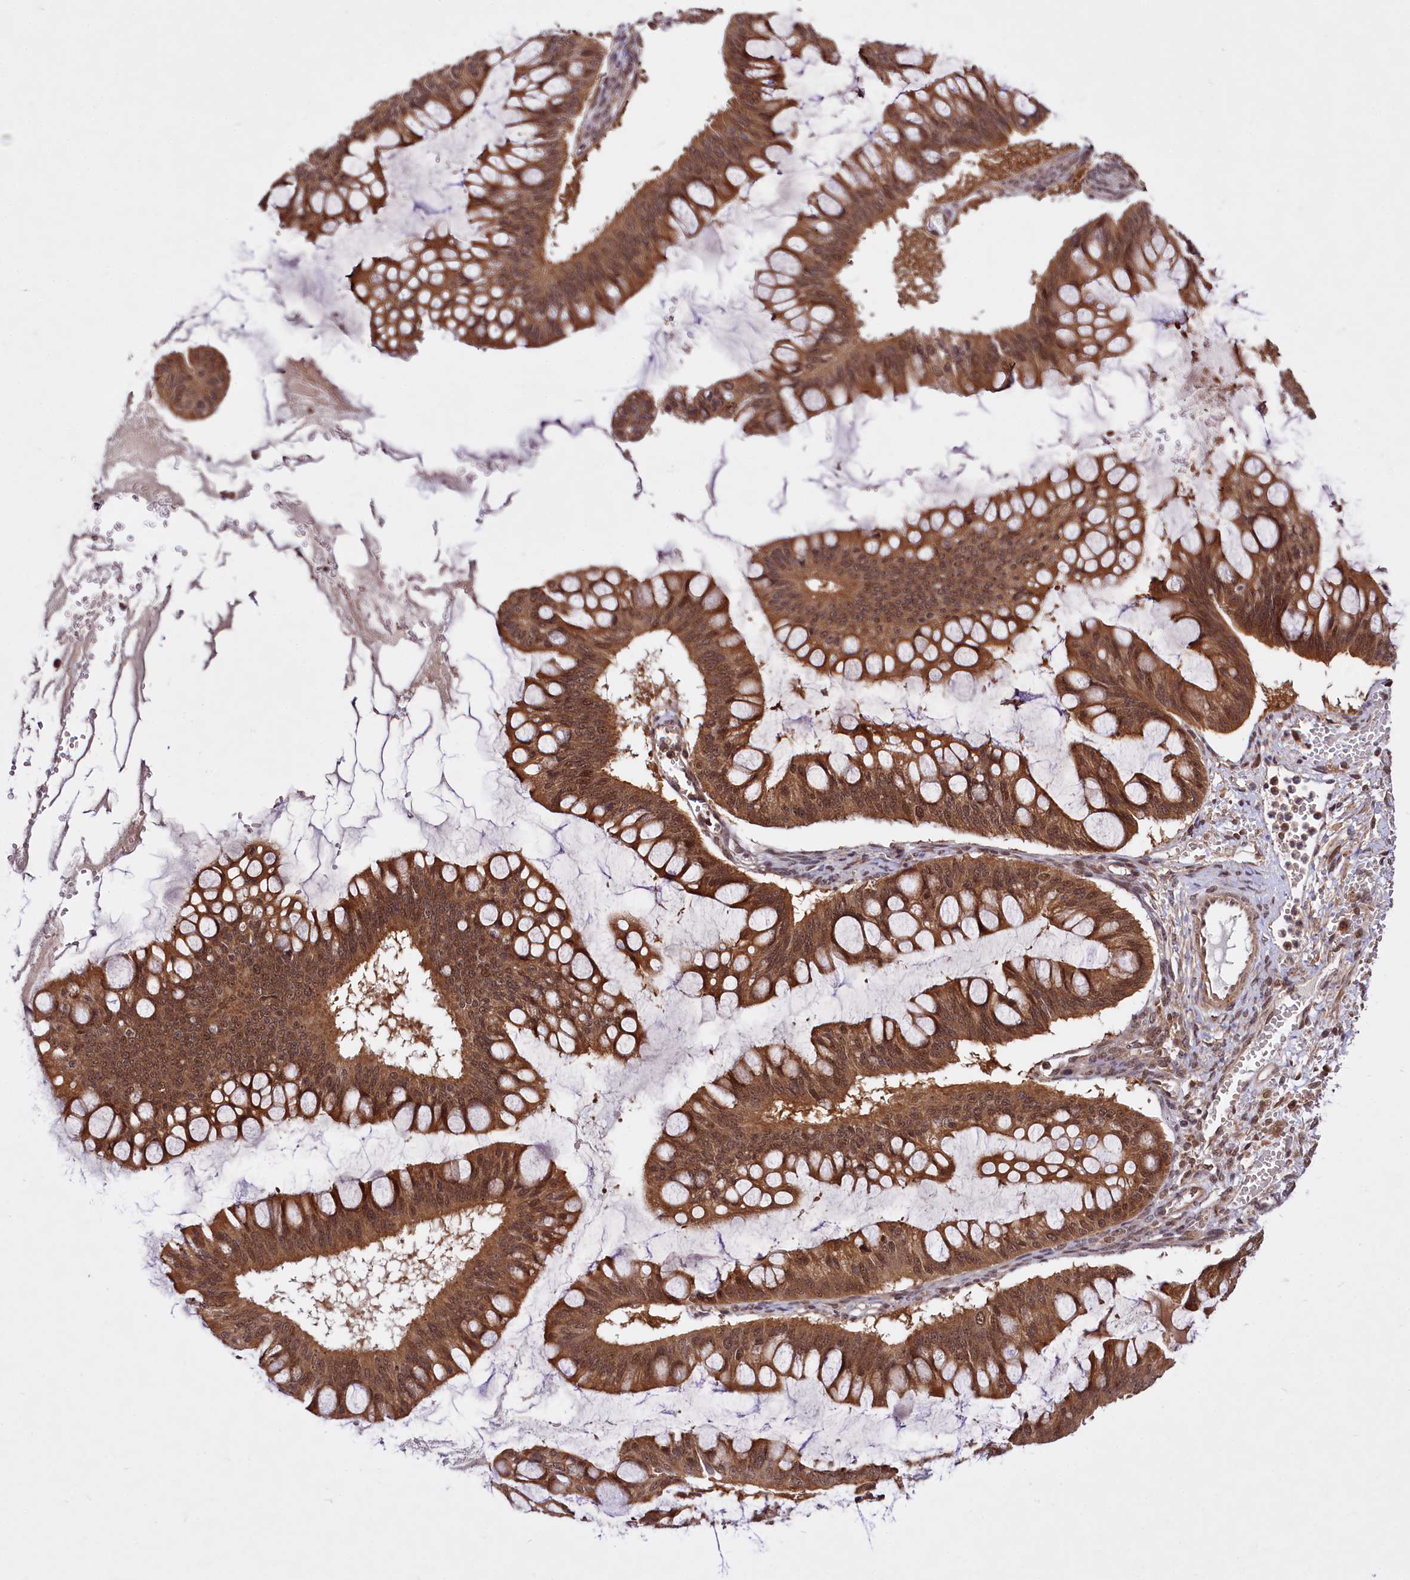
{"staining": {"intensity": "strong", "quantity": ">75%", "location": "cytoplasmic/membranous,nuclear"}, "tissue": "ovarian cancer", "cell_type": "Tumor cells", "image_type": "cancer", "snomed": [{"axis": "morphology", "description": "Cystadenocarcinoma, mucinous, NOS"}, {"axis": "topography", "description": "Ovary"}], "caption": "A micrograph of ovarian cancer stained for a protein displays strong cytoplasmic/membranous and nuclear brown staining in tumor cells. The protein is shown in brown color, while the nuclei are stained blue.", "gene": "UBE3A", "patient": {"sex": "female", "age": 73}}